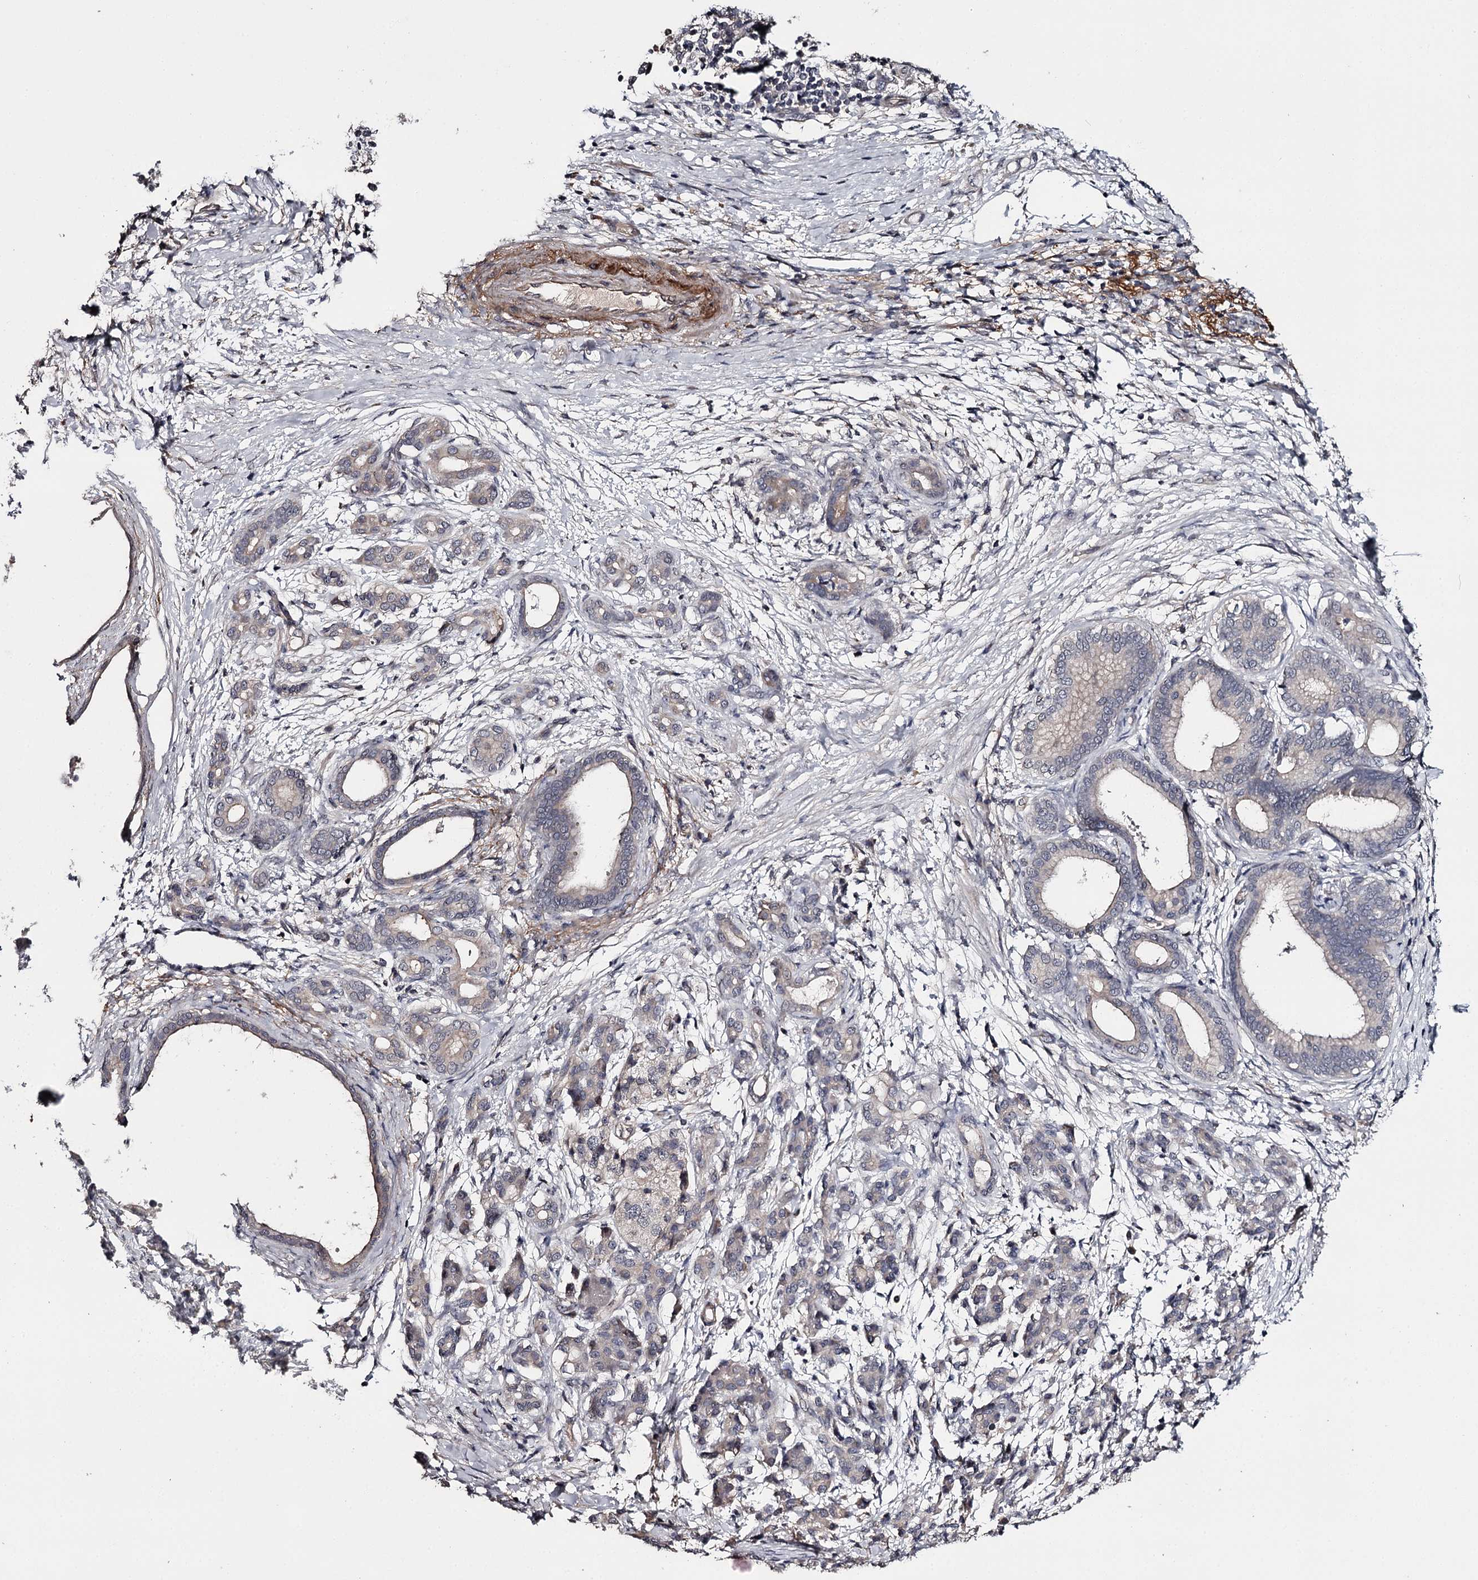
{"staining": {"intensity": "weak", "quantity": "25%-75%", "location": "cytoplasmic/membranous"}, "tissue": "pancreatic cancer", "cell_type": "Tumor cells", "image_type": "cancer", "snomed": [{"axis": "morphology", "description": "Adenocarcinoma, NOS"}, {"axis": "topography", "description": "Pancreas"}], "caption": "Pancreatic cancer was stained to show a protein in brown. There is low levels of weak cytoplasmic/membranous expression in about 25%-75% of tumor cells.", "gene": "CWF19L2", "patient": {"sex": "female", "age": 55}}